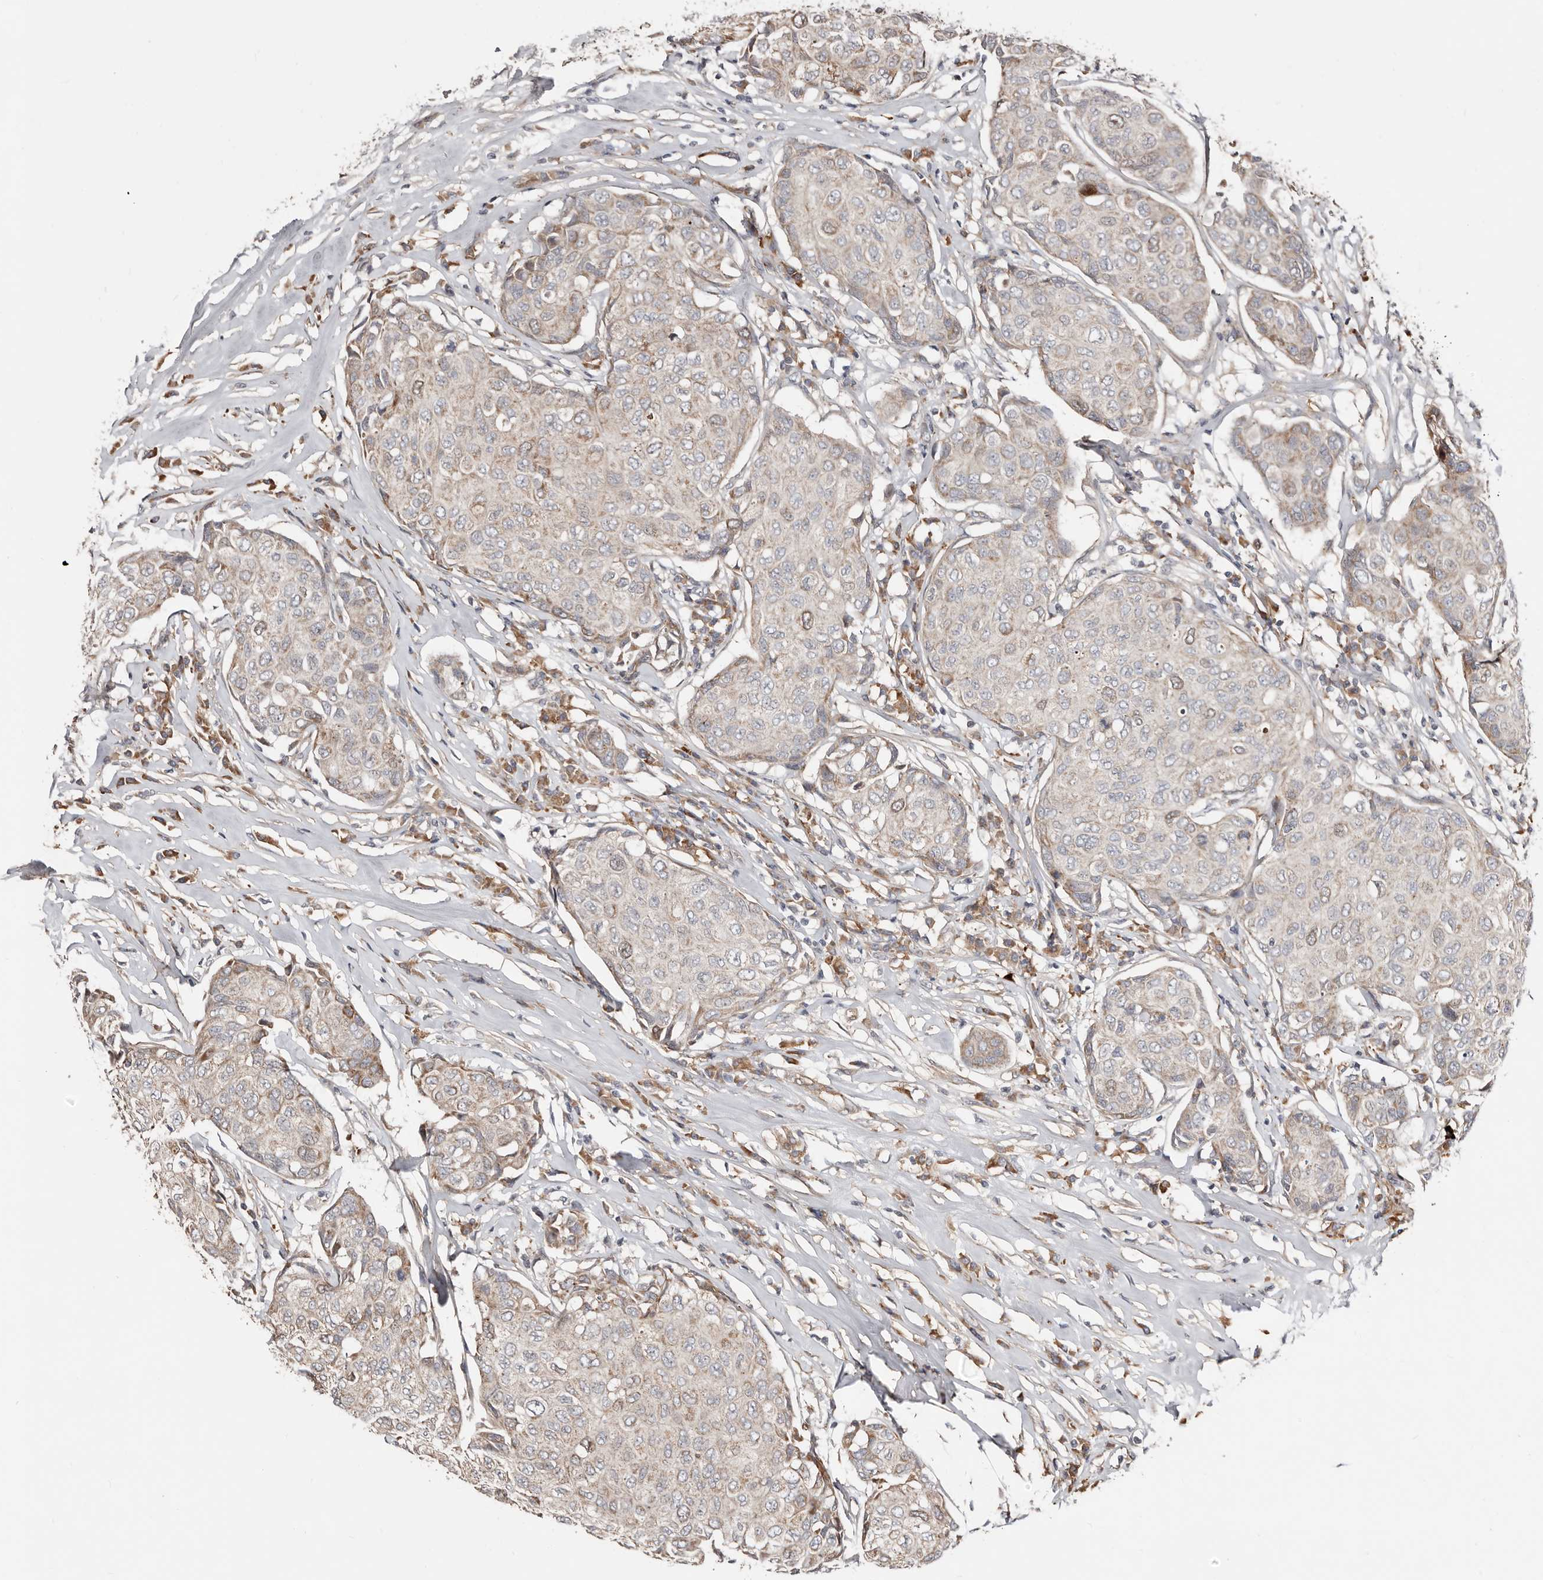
{"staining": {"intensity": "weak", "quantity": "<25%", "location": "cytoplasmic/membranous"}, "tissue": "breast cancer", "cell_type": "Tumor cells", "image_type": "cancer", "snomed": [{"axis": "morphology", "description": "Duct carcinoma"}, {"axis": "topography", "description": "Breast"}], "caption": "Immunohistochemistry of human breast cancer (invasive ductal carcinoma) displays no expression in tumor cells.", "gene": "SMYD4", "patient": {"sex": "female", "age": 80}}